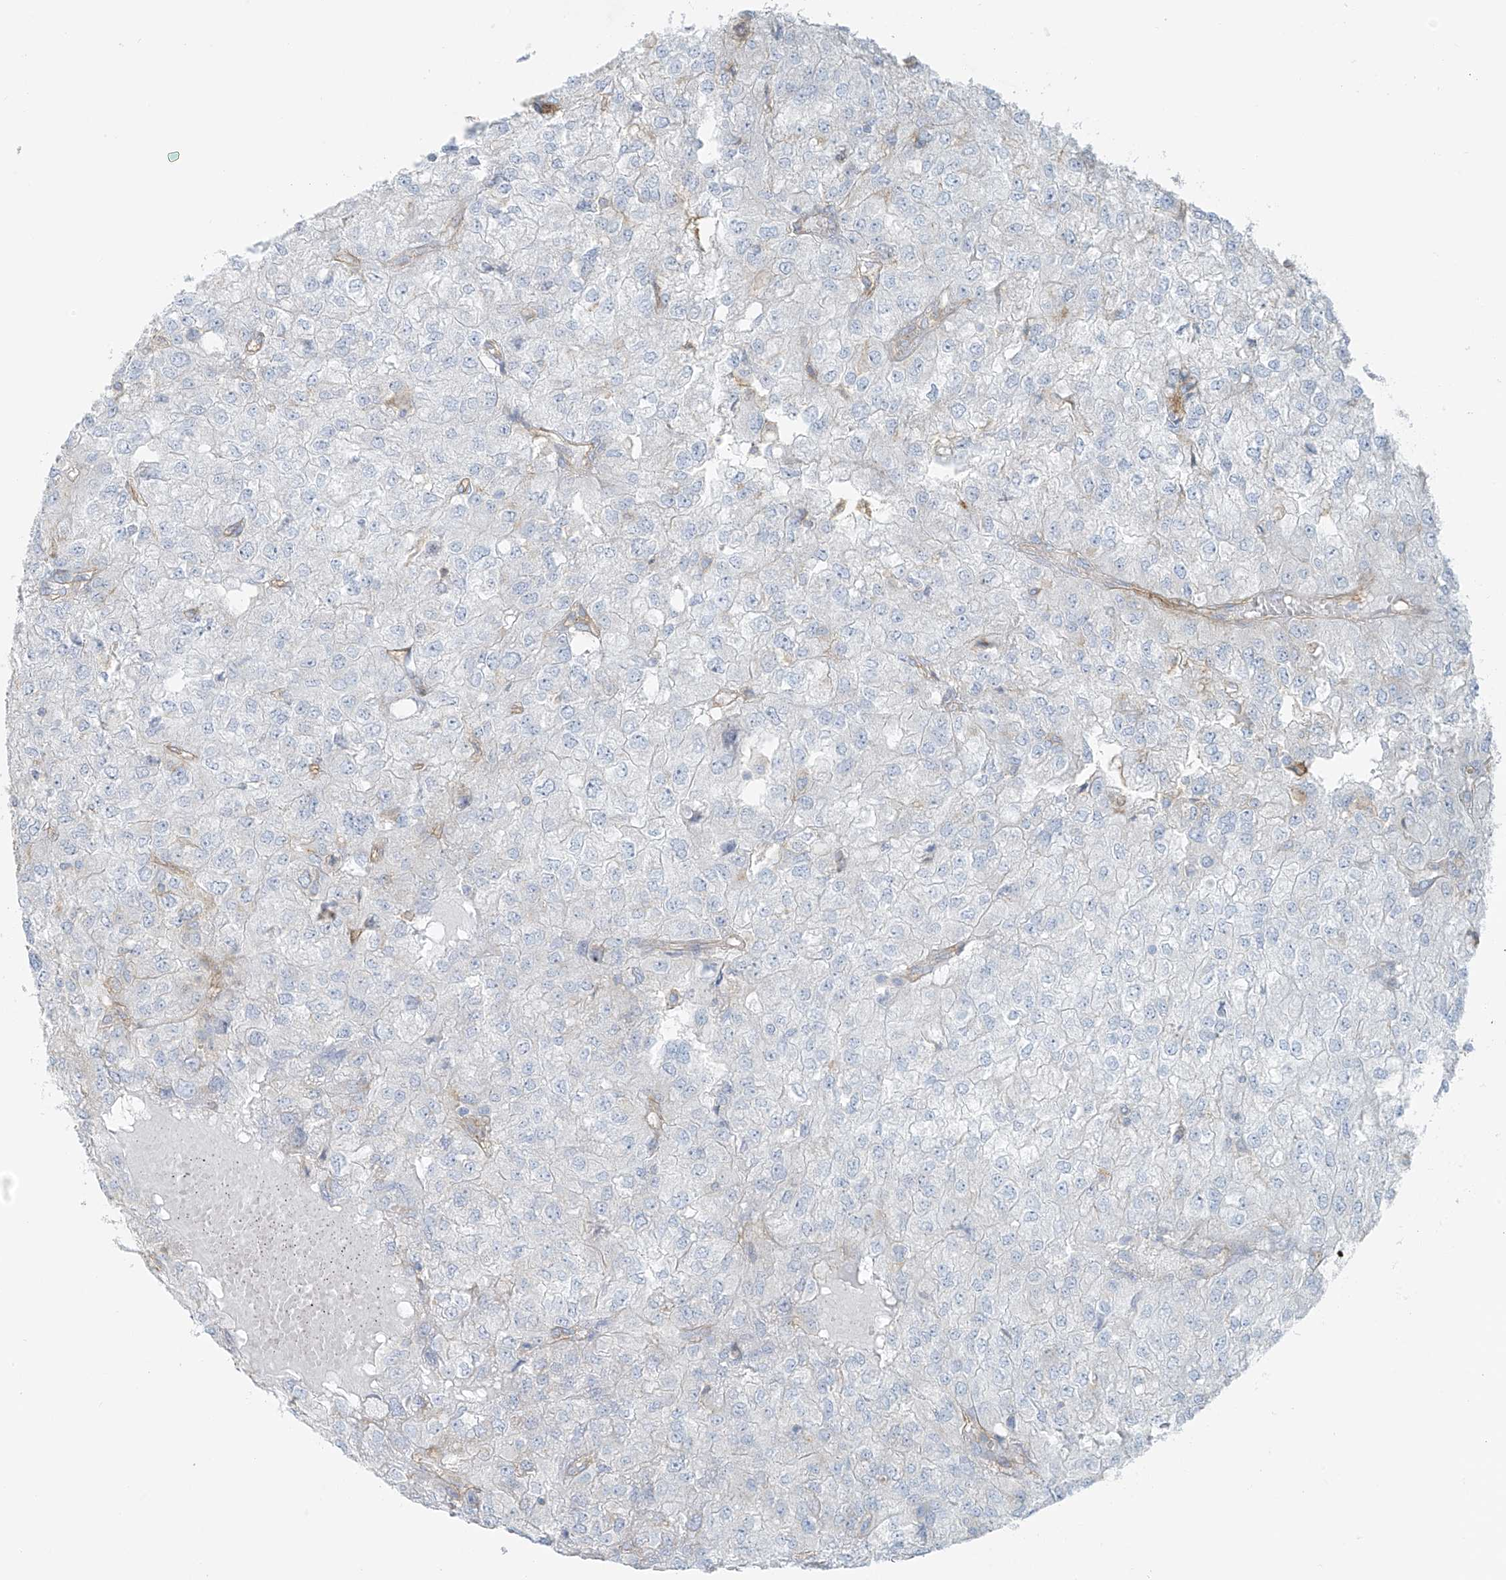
{"staining": {"intensity": "negative", "quantity": "none", "location": "none"}, "tissue": "renal cancer", "cell_type": "Tumor cells", "image_type": "cancer", "snomed": [{"axis": "morphology", "description": "Adenocarcinoma, NOS"}, {"axis": "topography", "description": "Kidney"}], "caption": "Protein analysis of renal cancer (adenocarcinoma) reveals no significant staining in tumor cells.", "gene": "VAMP5", "patient": {"sex": "female", "age": 54}}